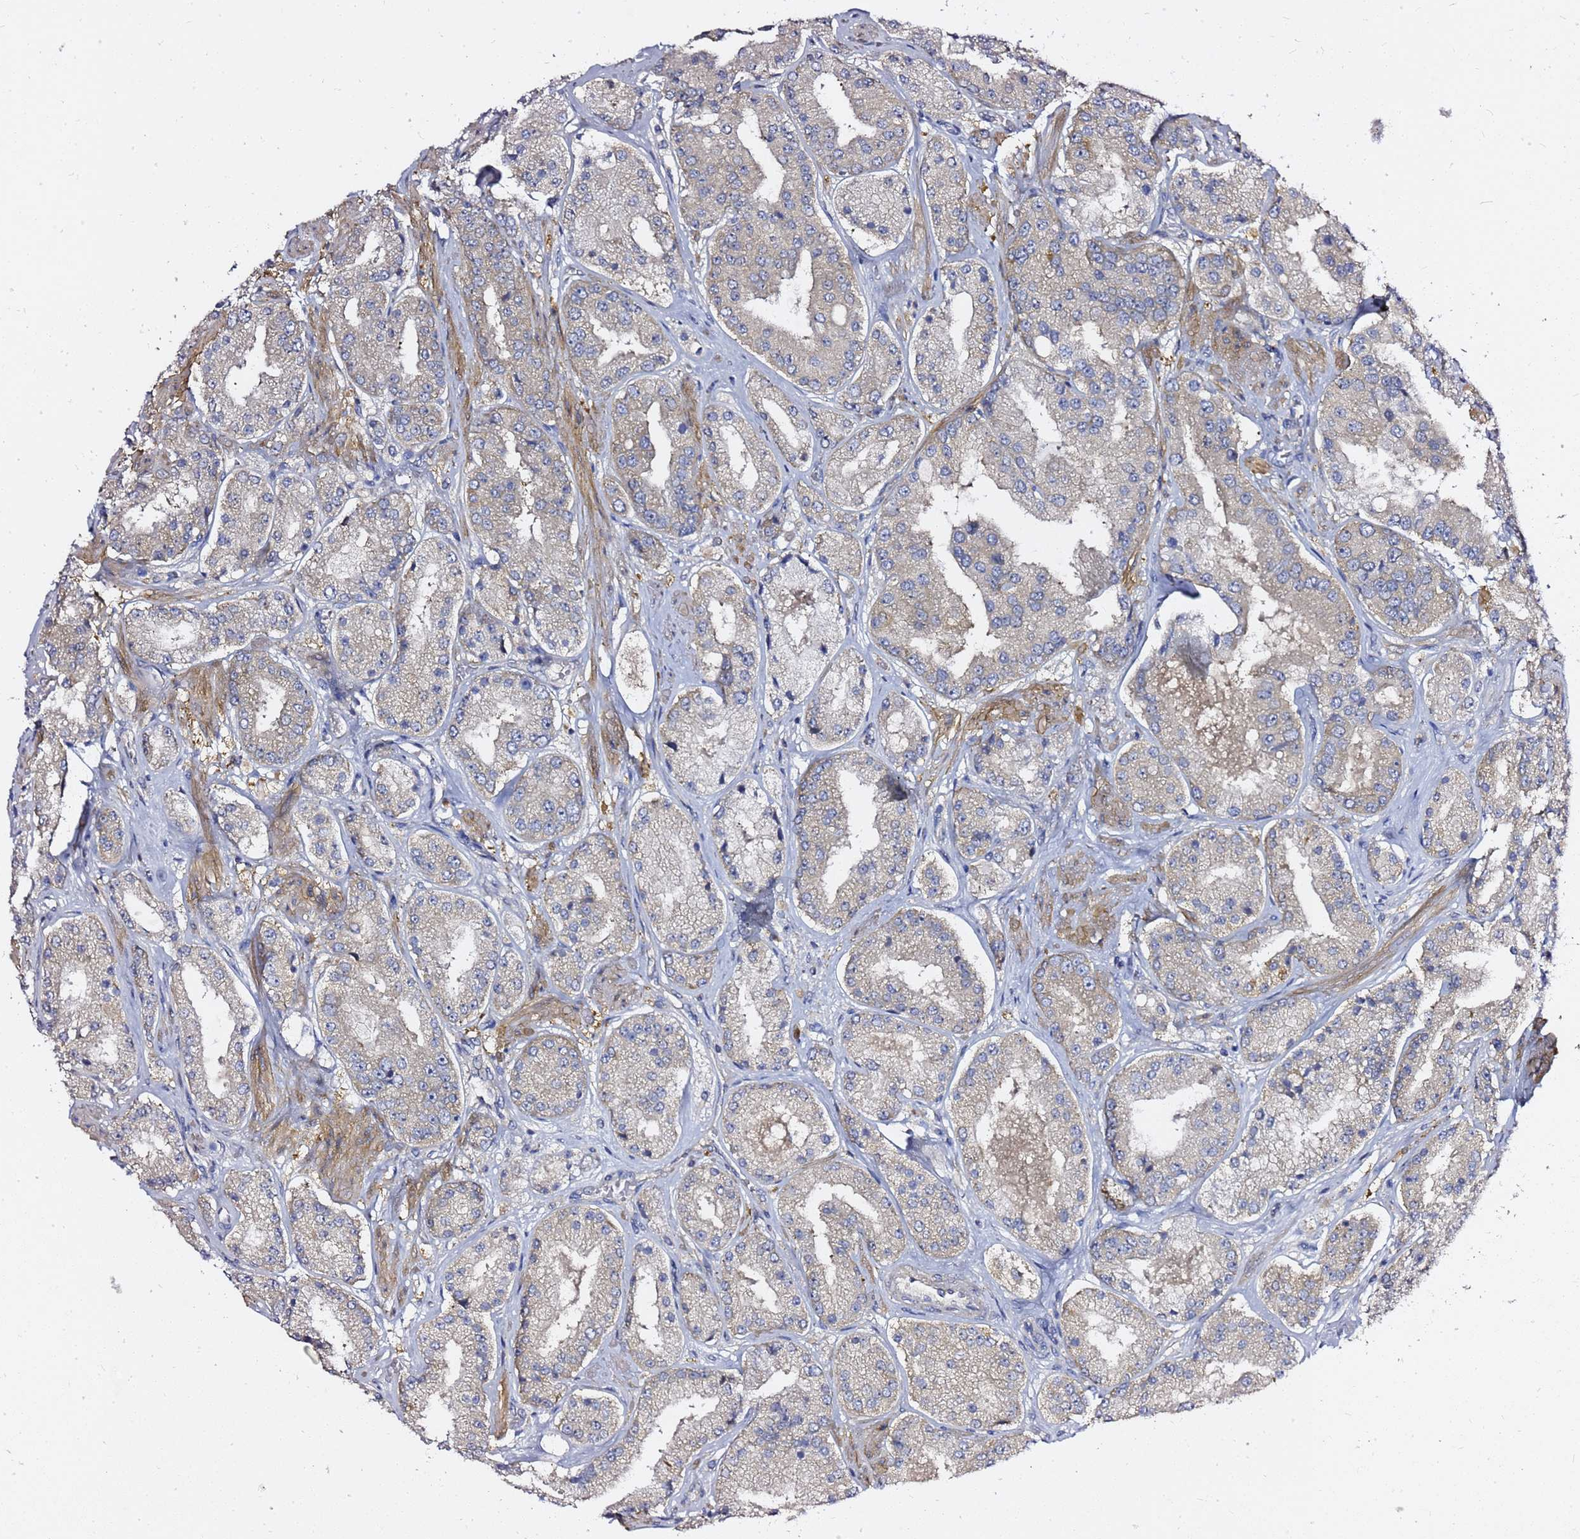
{"staining": {"intensity": "weak", "quantity": "<25%", "location": "cytoplasmic/membranous"}, "tissue": "prostate cancer", "cell_type": "Tumor cells", "image_type": "cancer", "snomed": [{"axis": "morphology", "description": "Adenocarcinoma, High grade"}, {"axis": "topography", "description": "Prostate"}], "caption": "Immunohistochemical staining of human prostate cancer (adenocarcinoma (high-grade)) shows no significant expression in tumor cells.", "gene": "MON1B", "patient": {"sex": "male", "age": 63}}